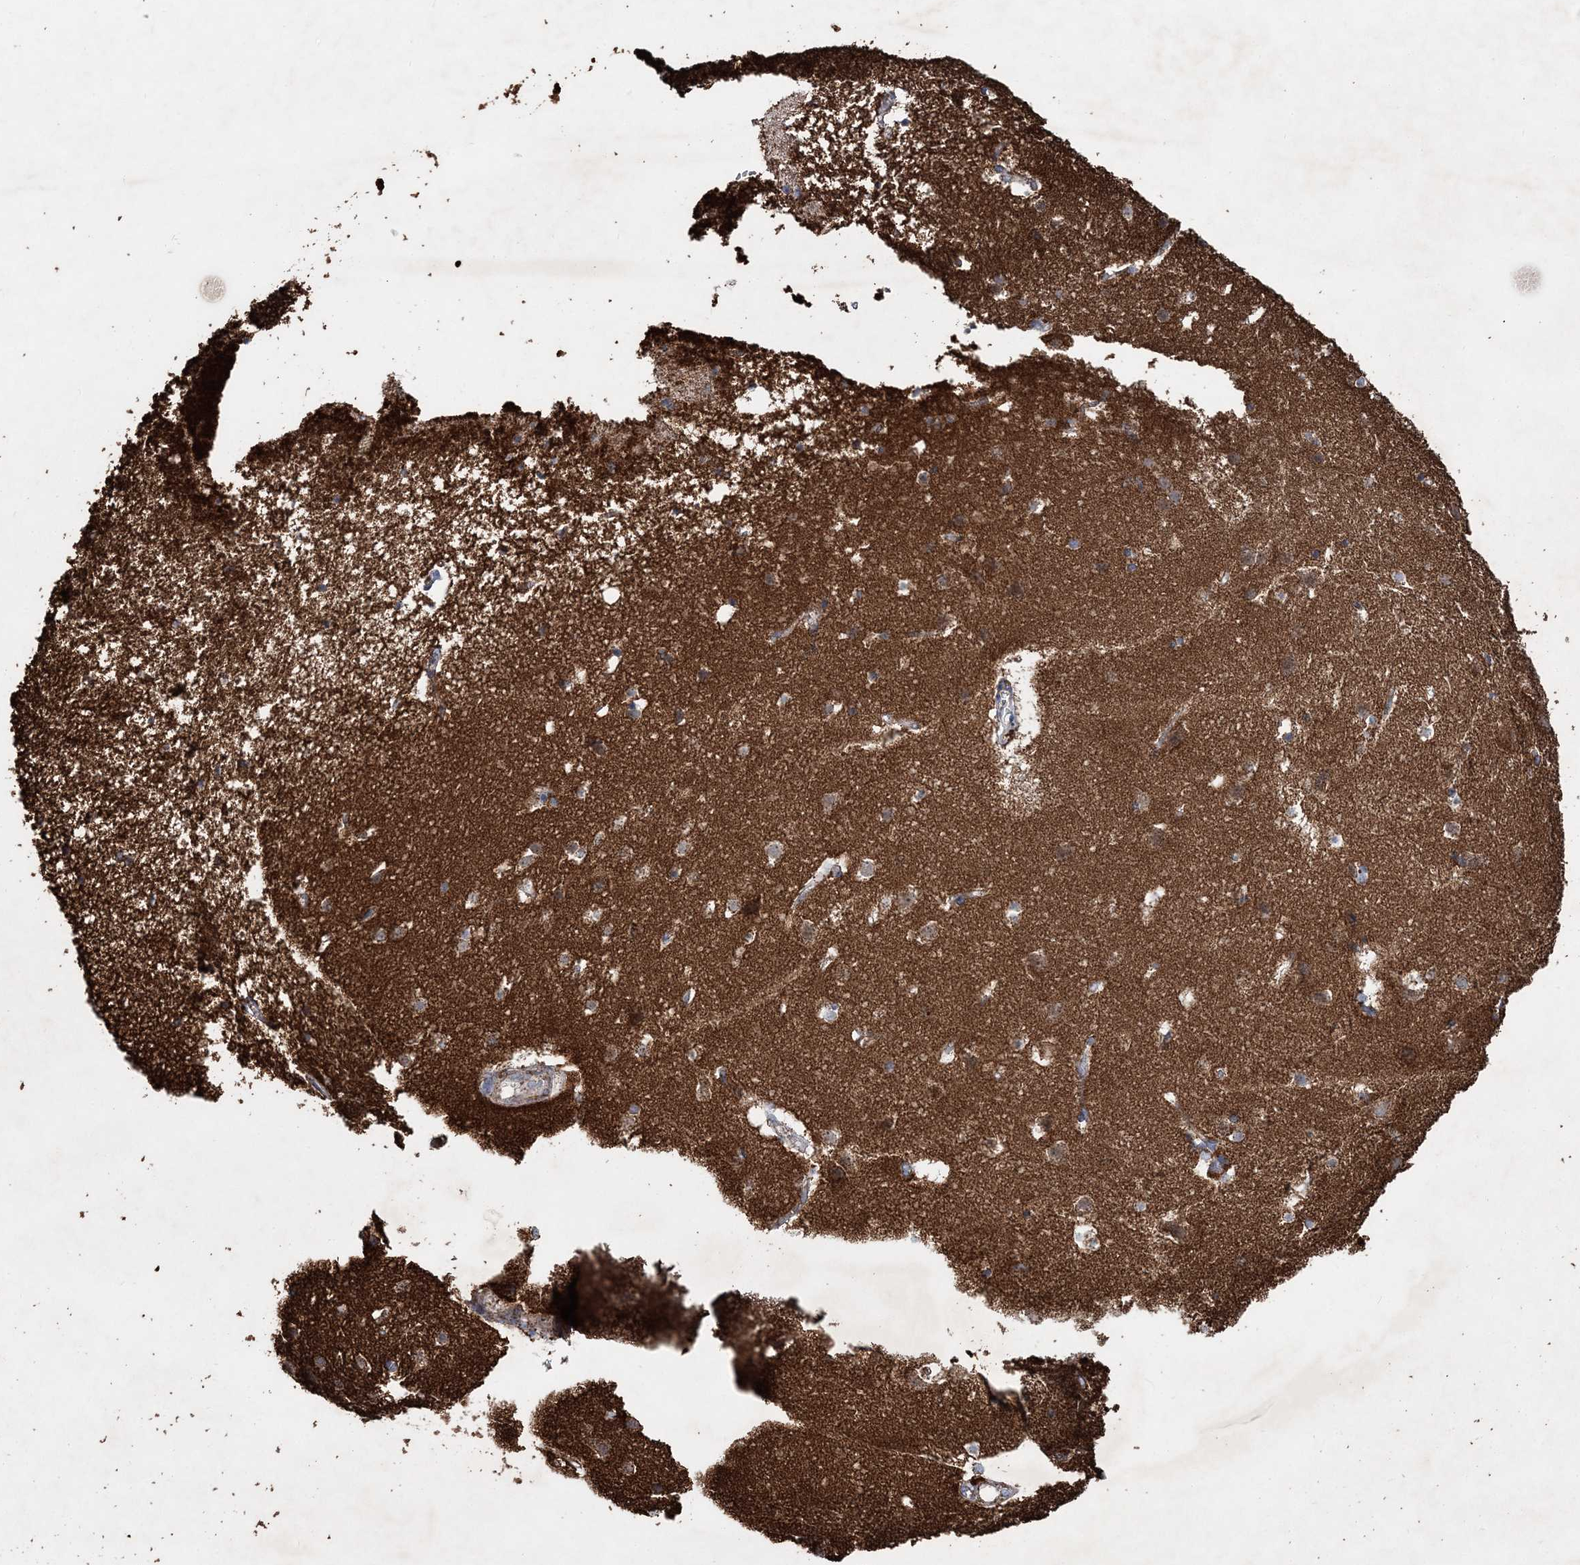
{"staining": {"intensity": "negative", "quantity": "none", "location": "none"}, "tissue": "cerebral cortex", "cell_type": "Endothelial cells", "image_type": "normal", "snomed": [{"axis": "morphology", "description": "Normal tissue, NOS"}, {"axis": "topography", "description": "Cerebral cortex"}], "caption": "Immunohistochemistry of normal human cerebral cortex exhibits no positivity in endothelial cells.", "gene": "SPAG16", "patient": {"sex": "male", "age": 54}}